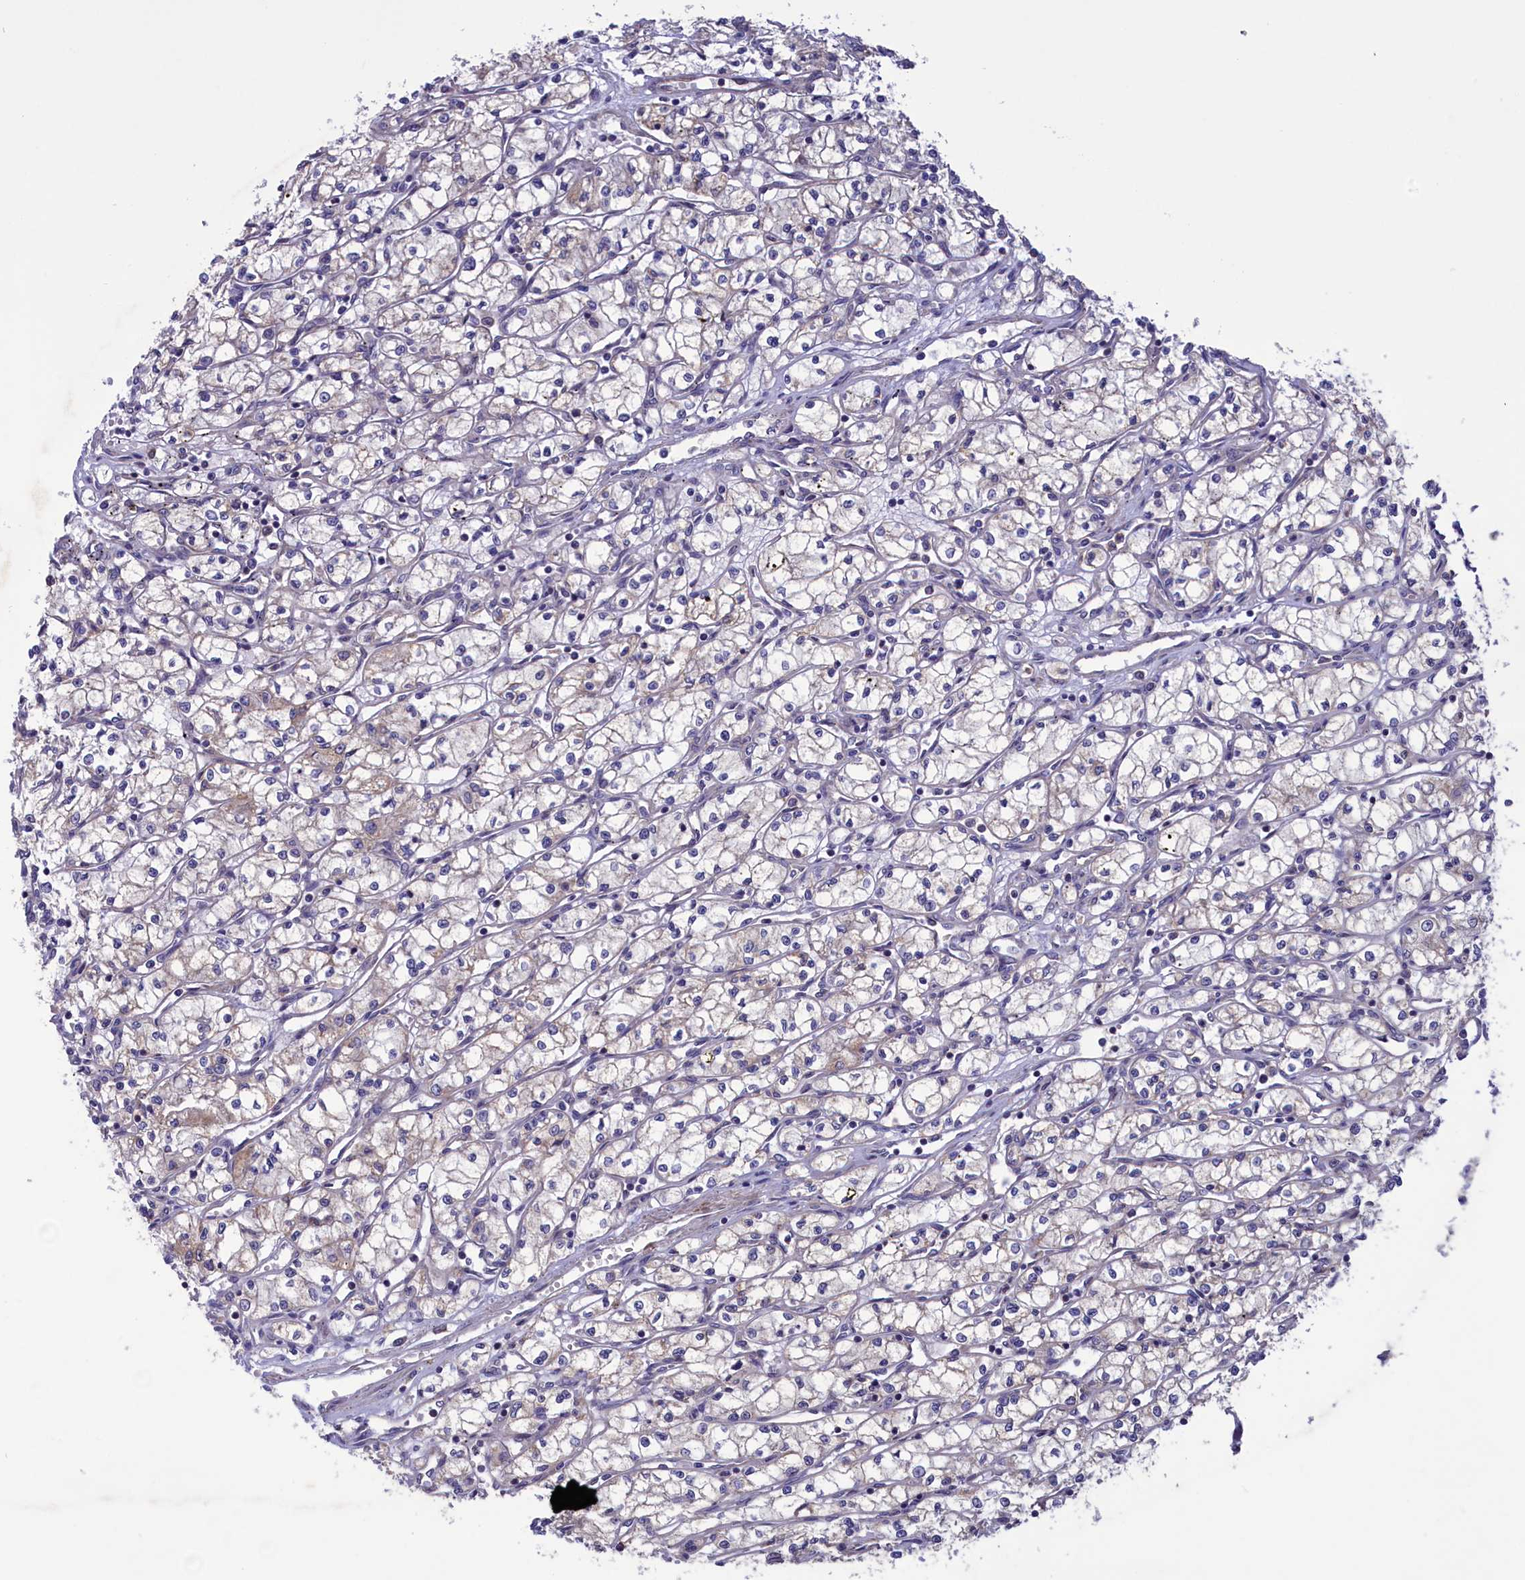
{"staining": {"intensity": "negative", "quantity": "none", "location": "none"}, "tissue": "renal cancer", "cell_type": "Tumor cells", "image_type": "cancer", "snomed": [{"axis": "morphology", "description": "Adenocarcinoma, NOS"}, {"axis": "topography", "description": "Kidney"}], "caption": "Immunohistochemistry (IHC) of adenocarcinoma (renal) demonstrates no expression in tumor cells.", "gene": "AMDHD2", "patient": {"sex": "male", "age": 59}}